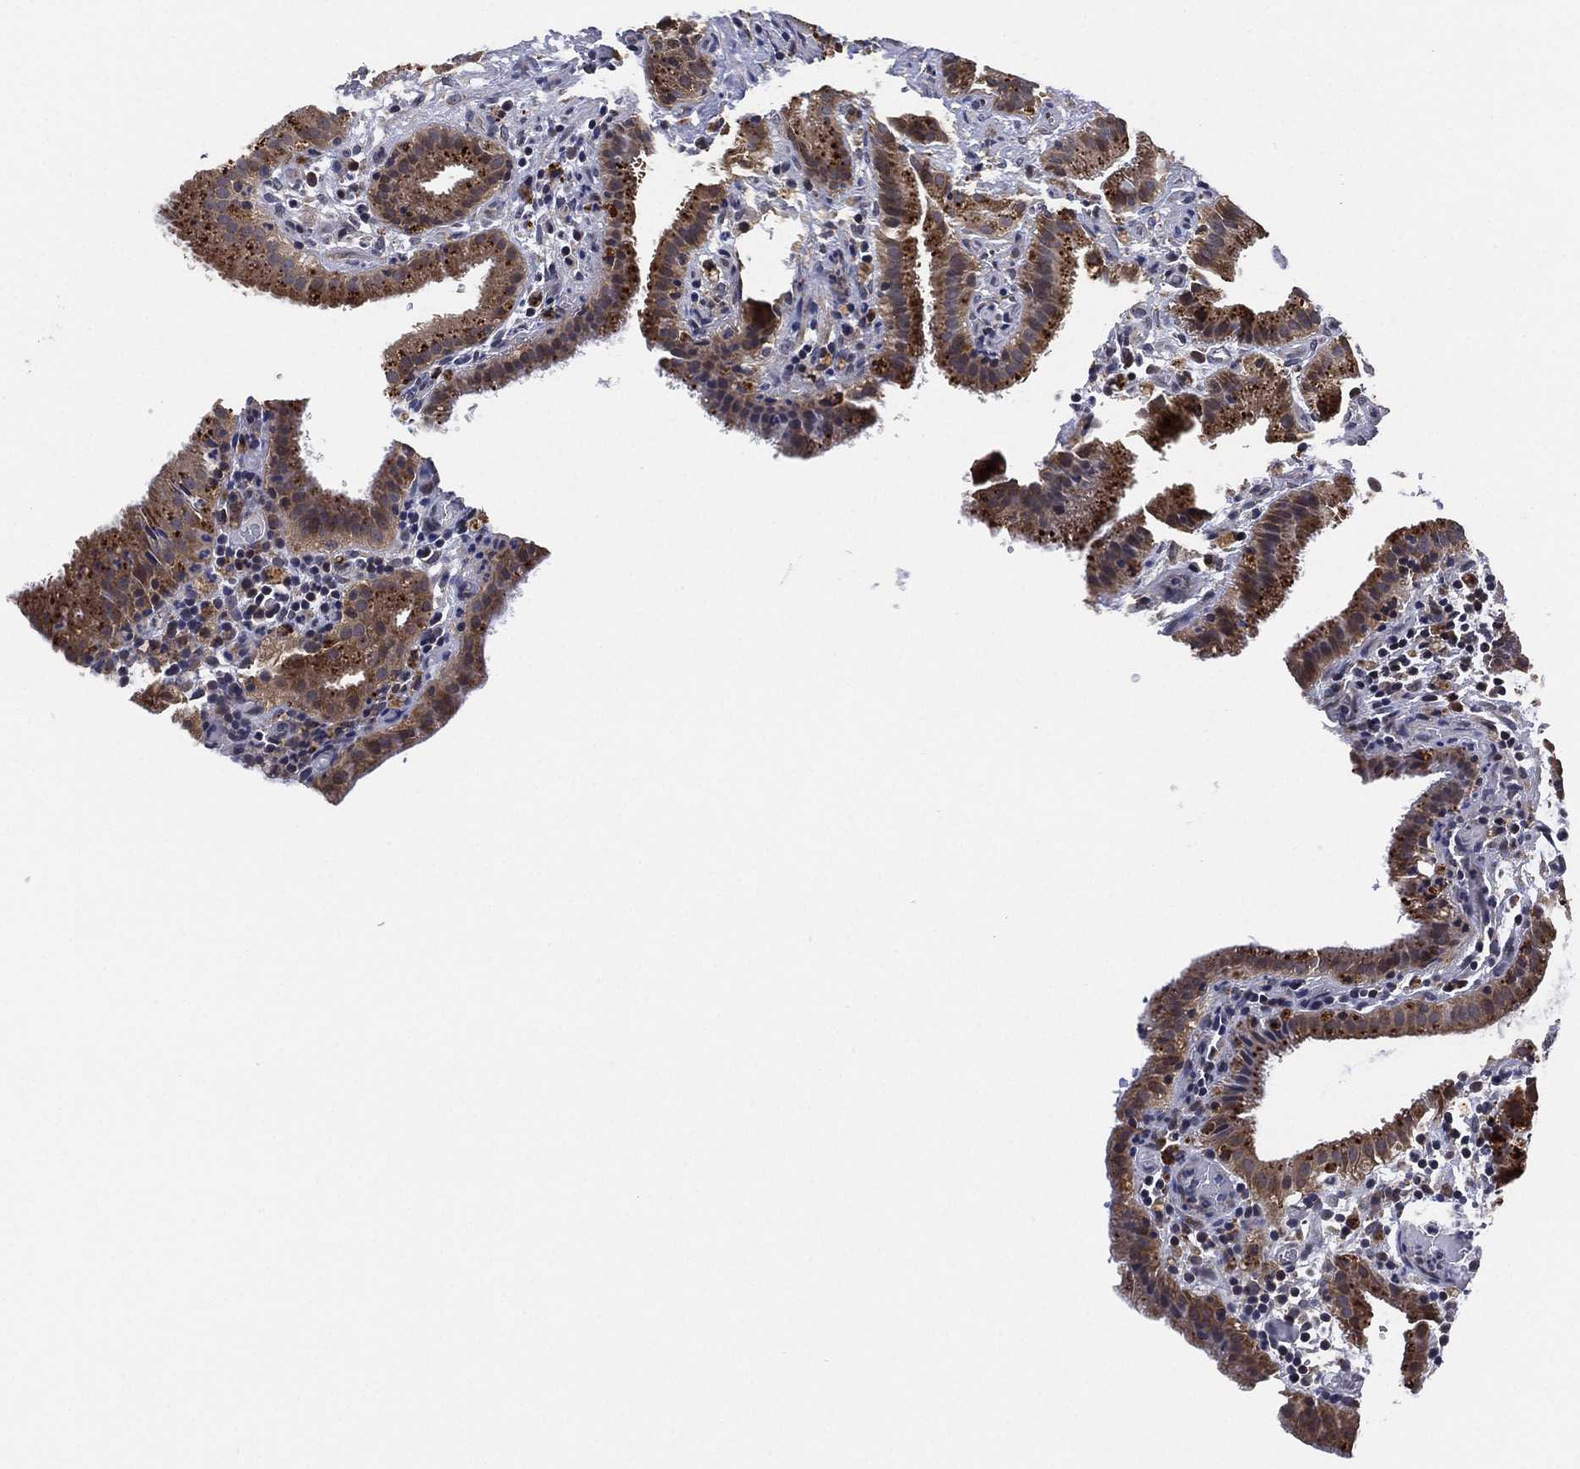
{"staining": {"intensity": "moderate", "quantity": "25%-75%", "location": "cytoplasmic/membranous"}, "tissue": "gallbladder", "cell_type": "Glandular cells", "image_type": "normal", "snomed": [{"axis": "morphology", "description": "Normal tissue, NOS"}, {"axis": "topography", "description": "Gallbladder"}], "caption": "Immunohistochemistry (IHC) micrograph of unremarkable gallbladder stained for a protein (brown), which exhibits medium levels of moderate cytoplasmic/membranous expression in about 25%-75% of glandular cells.", "gene": "SELENOO", "patient": {"sex": "male", "age": 62}}